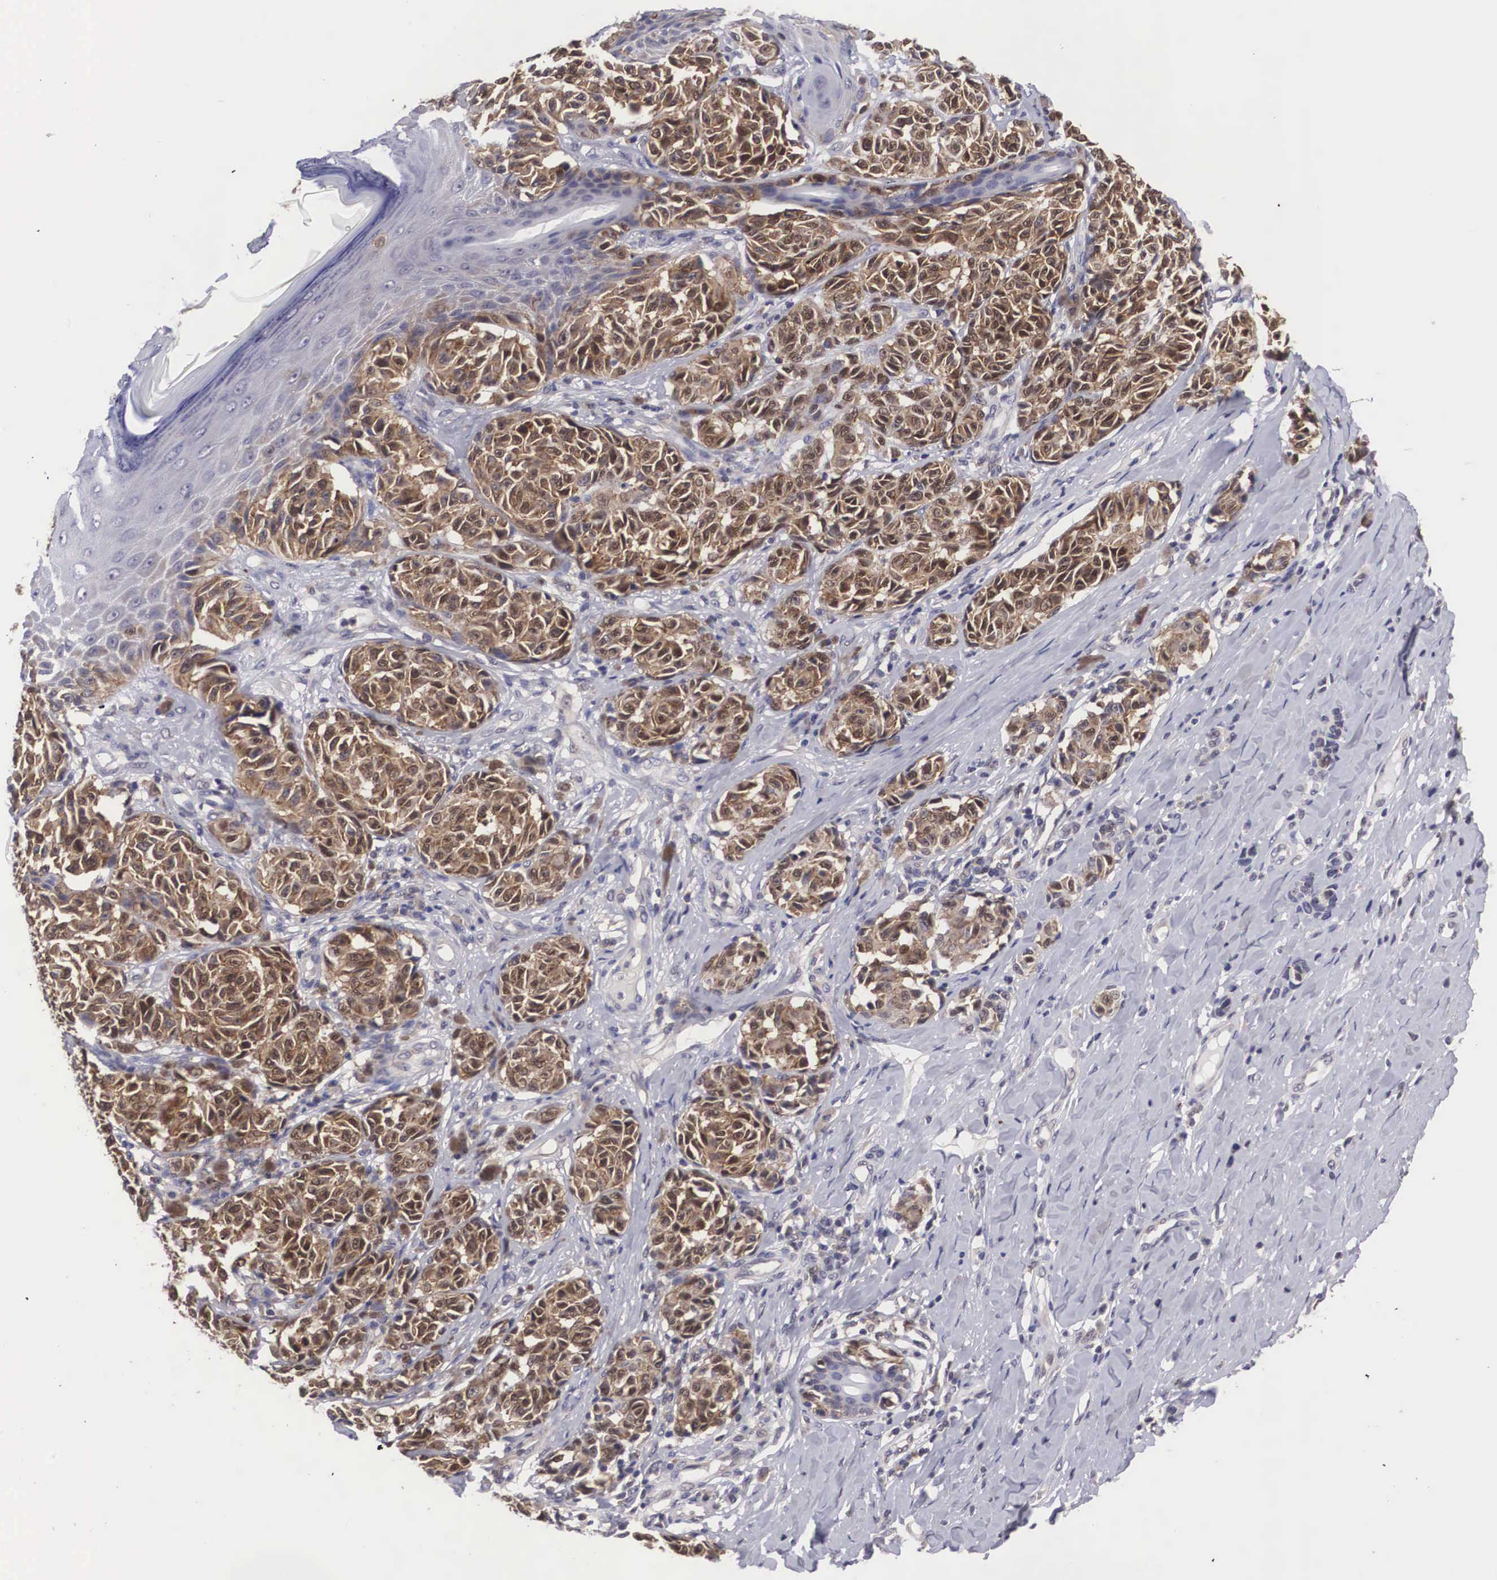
{"staining": {"intensity": "moderate", "quantity": "25%-75%", "location": "cytoplasmic/membranous,nuclear"}, "tissue": "melanoma", "cell_type": "Tumor cells", "image_type": "cancer", "snomed": [{"axis": "morphology", "description": "Malignant melanoma, NOS"}, {"axis": "topography", "description": "Skin"}], "caption": "This histopathology image reveals IHC staining of melanoma, with medium moderate cytoplasmic/membranous and nuclear staining in approximately 25%-75% of tumor cells.", "gene": "ADSL", "patient": {"sex": "male", "age": 49}}